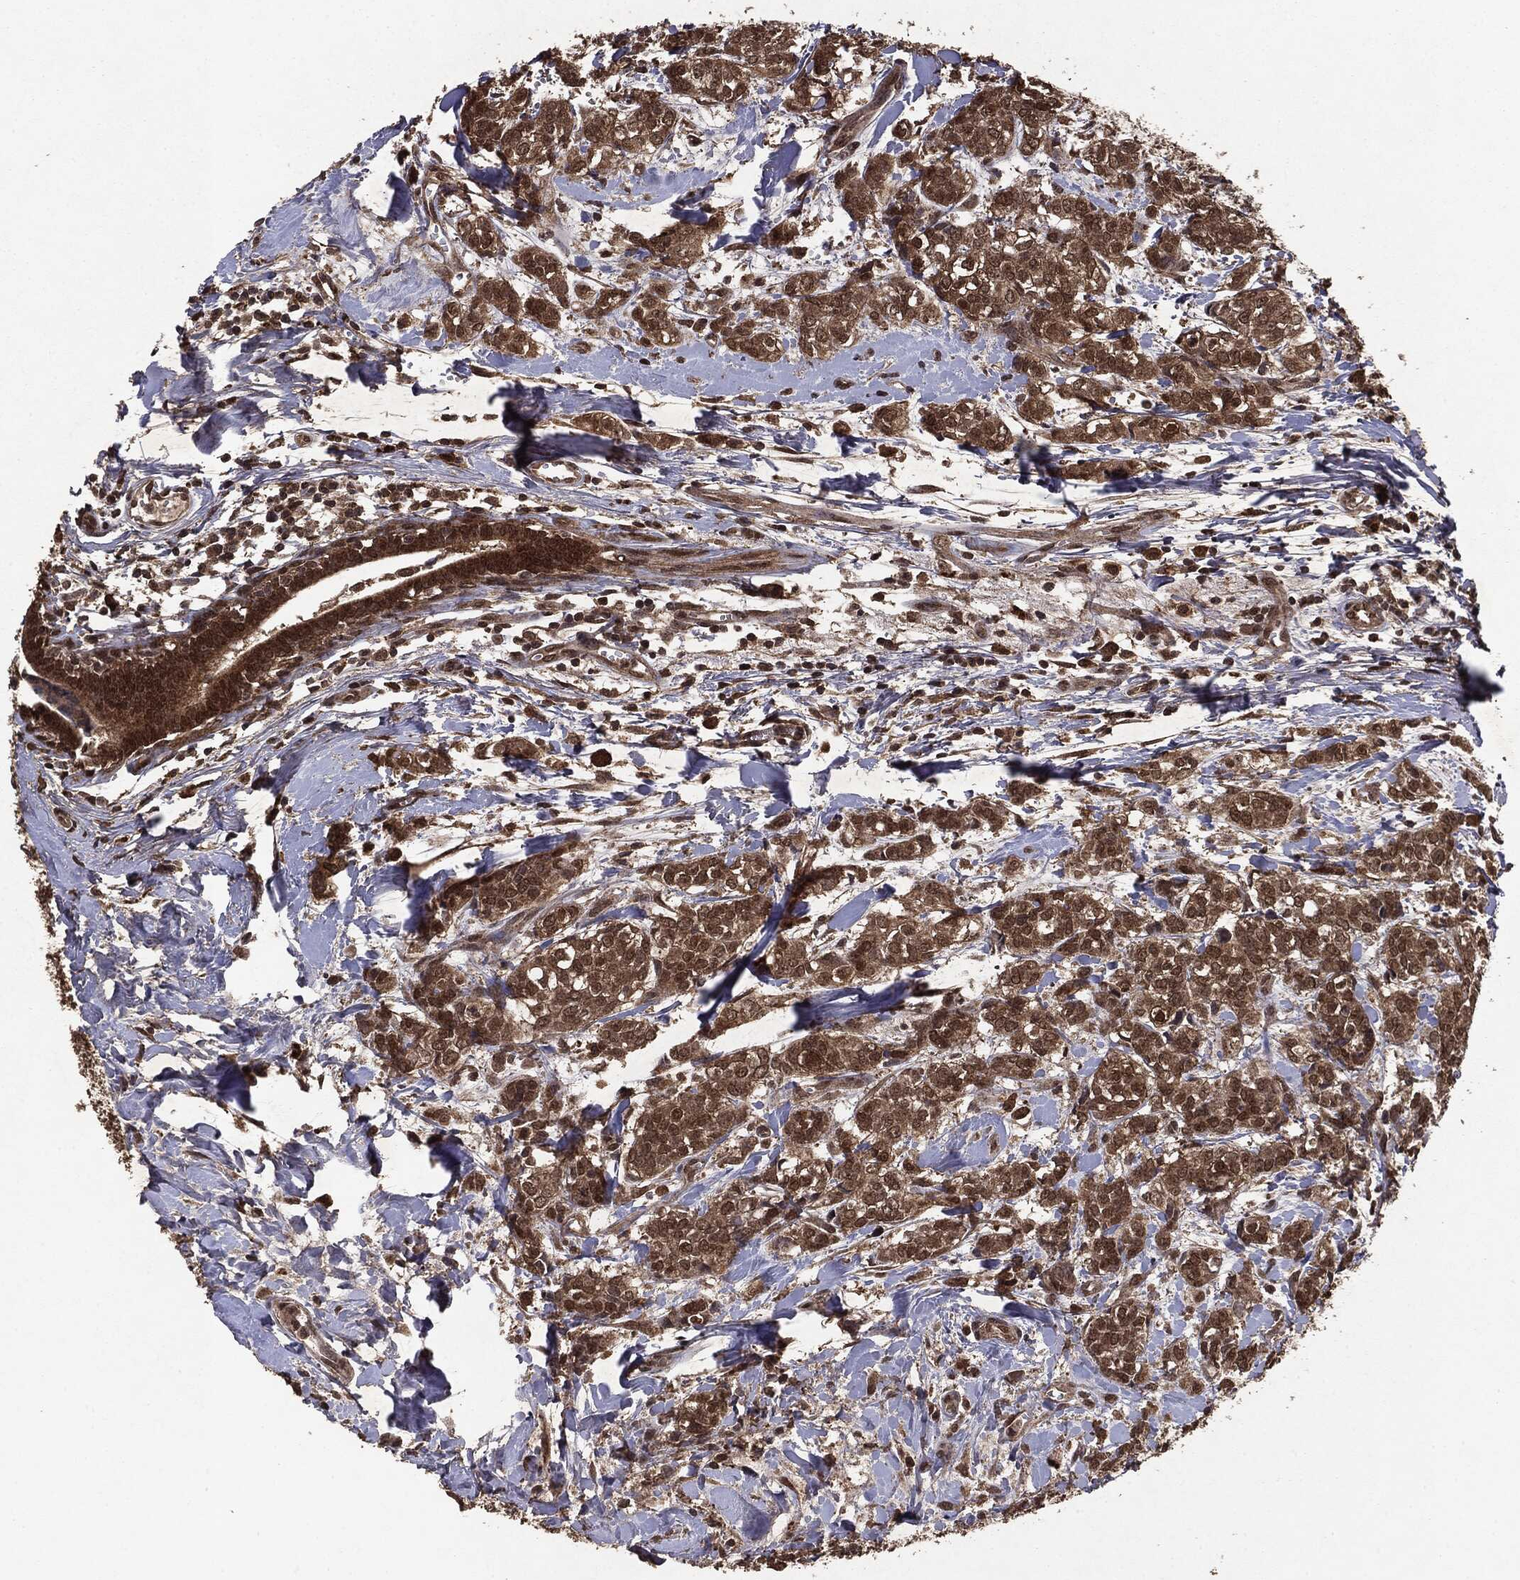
{"staining": {"intensity": "moderate", "quantity": ">75%", "location": "cytoplasmic/membranous,nuclear"}, "tissue": "breast cancer", "cell_type": "Tumor cells", "image_type": "cancer", "snomed": [{"axis": "morphology", "description": "Duct carcinoma"}, {"axis": "topography", "description": "Breast"}], "caption": "Invasive ductal carcinoma (breast) tissue shows moderate cytoplasmic/membranous and nuclear expression in approximately >75% of tumor cells, visualized by immunohistochemistry. (DAB (3,3'-diaminobenzidine) IHC with brightfield microscopy, high magnification).", "gene": "PEBP1", "patient": {"sex": "female", "age": 61}}